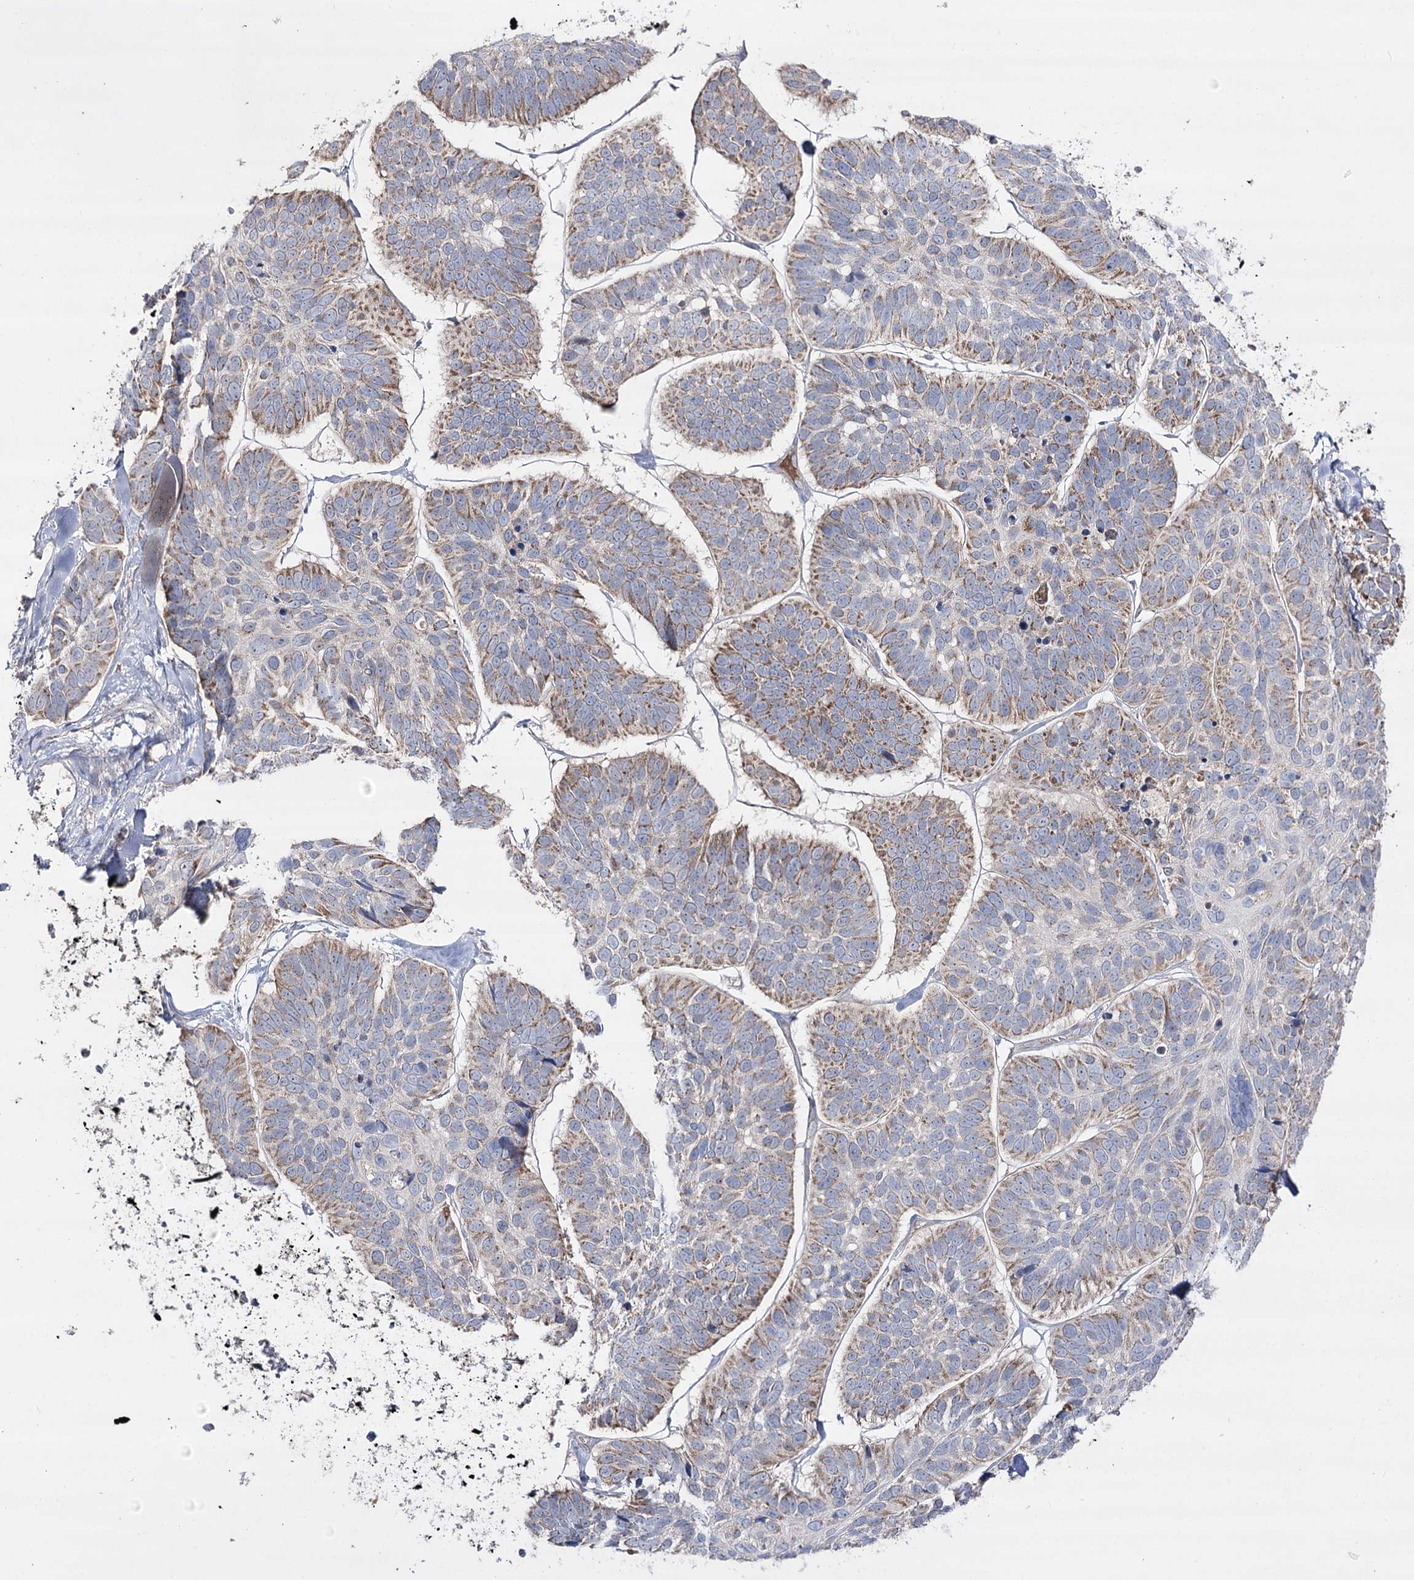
{"staining": {"intensity": "moderate", "quantity": "25%-75%", "location": "cytoplasmic/membranous"}, "tissue": "skin cancer", "cell_type": "Tumor cells", "image_type": "cancer", "snomed": [{"axis": "morphology", "description": "Basal cell carcinoma"}, {"axis": "topography", "description": "Skin"}], "caption": "Skin cancer (basal cell carcinoma) stained with immunohistochemistry shows moderate cytoplasmic/membranous expression in about 25%-75% of tumor cells. The protein is stained brown, and the nuclei are stained in blue (DAB IHC with brightfield microscopy, high magnification).", "gene": "NADK2", "patient": {"sex": "male", "age": 62}}